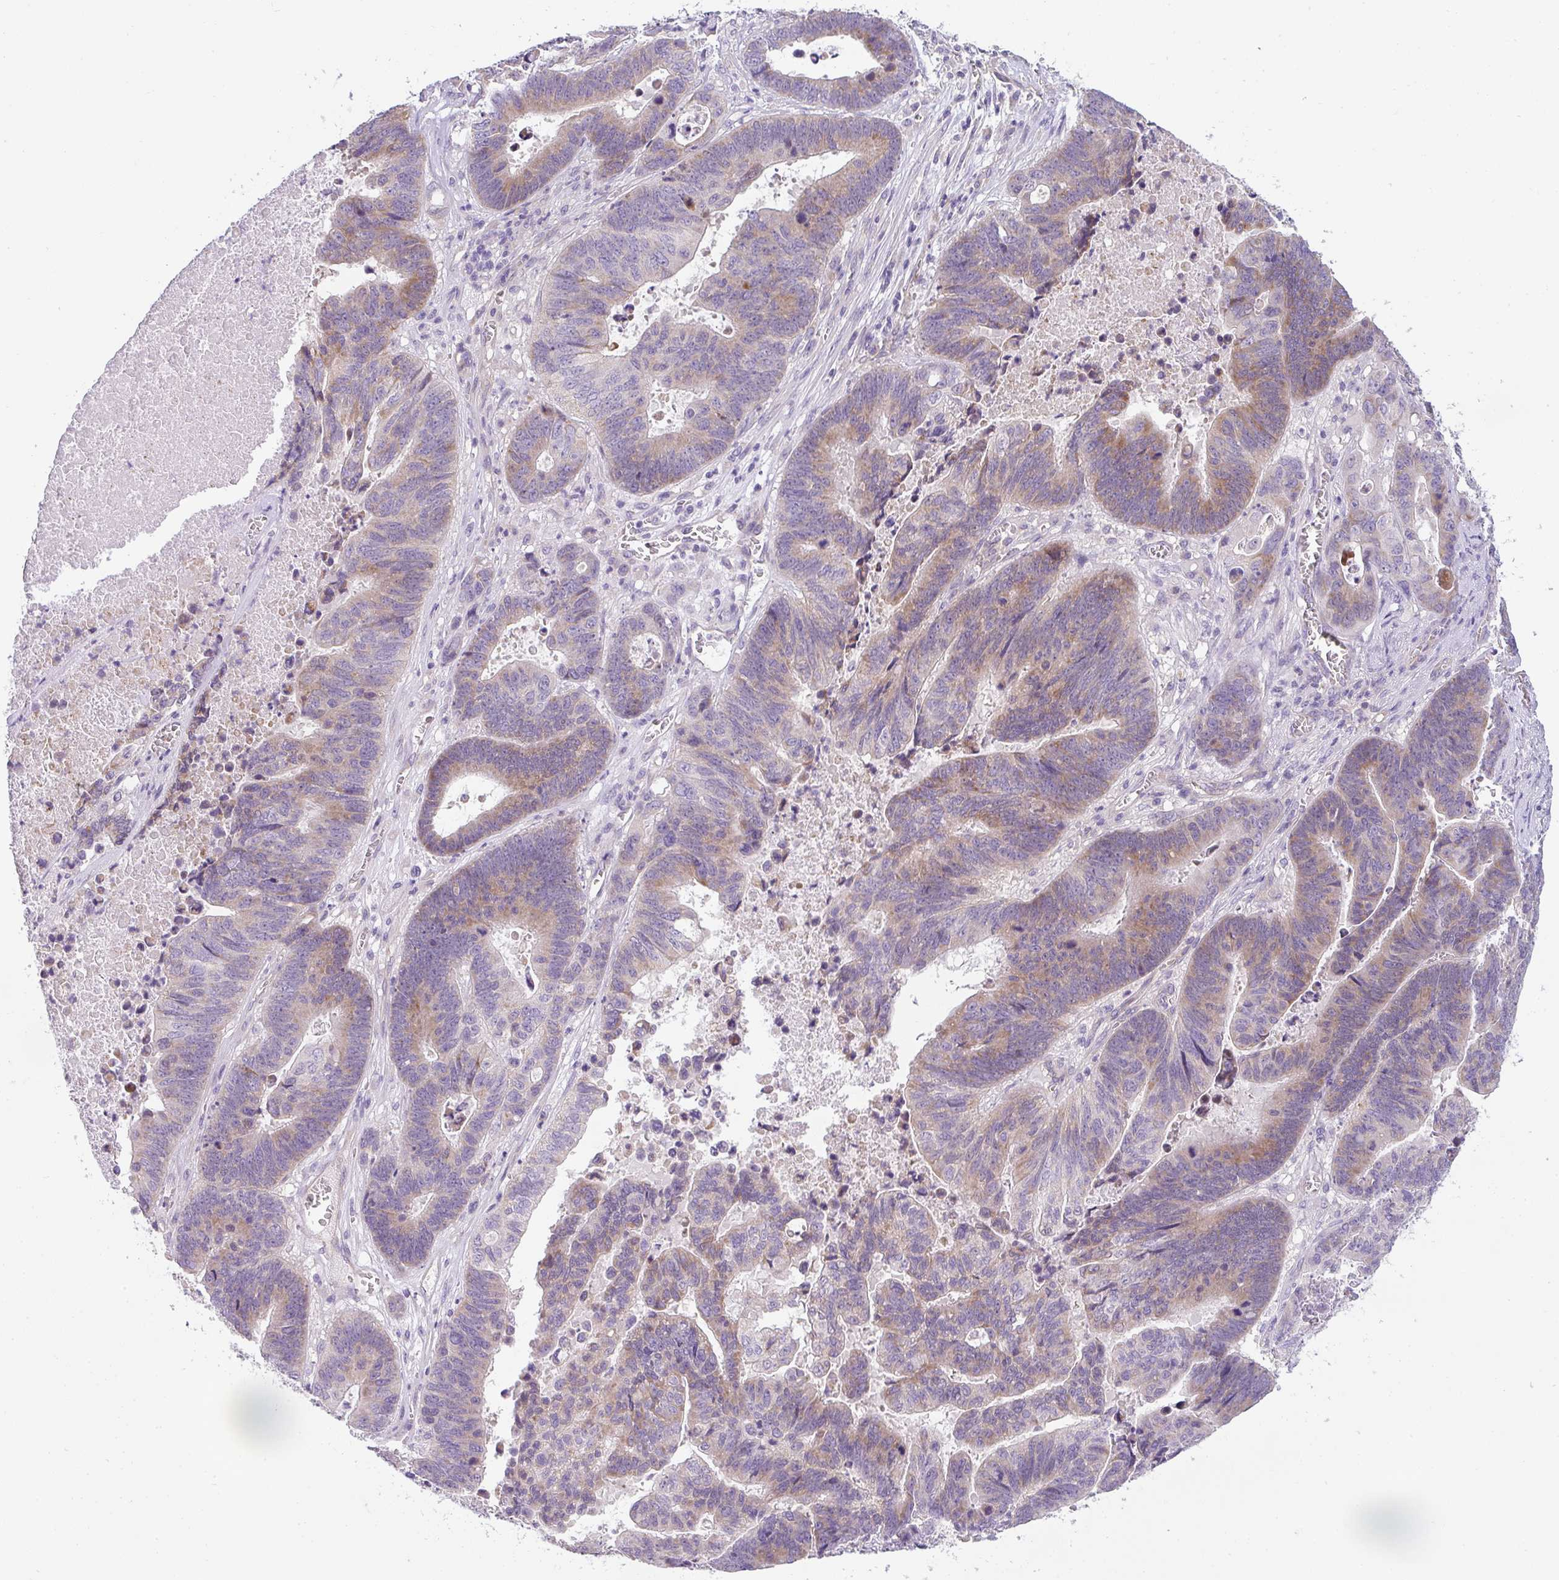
{"staining": {"intensity": "moderate", "quantity": "25%-75%", "location": "cytoplasmic/membranous"}, "tissue": "lung cancer", "cell_type": "Tumor cells", "image_type": "cancer", "snomed": [{"axis": "morphology", "description": "Aneuploidy"}, {"axis": "morphology", "description": "Adenocarcinoma, NOS"}, {"axis": "morphology", "description": "Adenocarcinoma primary or metastatic"}, {"axis": "topography", "description": "Lung"}], "caption": "A photomicrograph of human lung cancer stained for a protein displays moderate cytoplasmic/membranous brown staining in tumor cells. The protein is shown in brown color, while the nuclei are stained blue.", "gene": "FILIP1", "patient": {"sex": "female", "age": 75}}